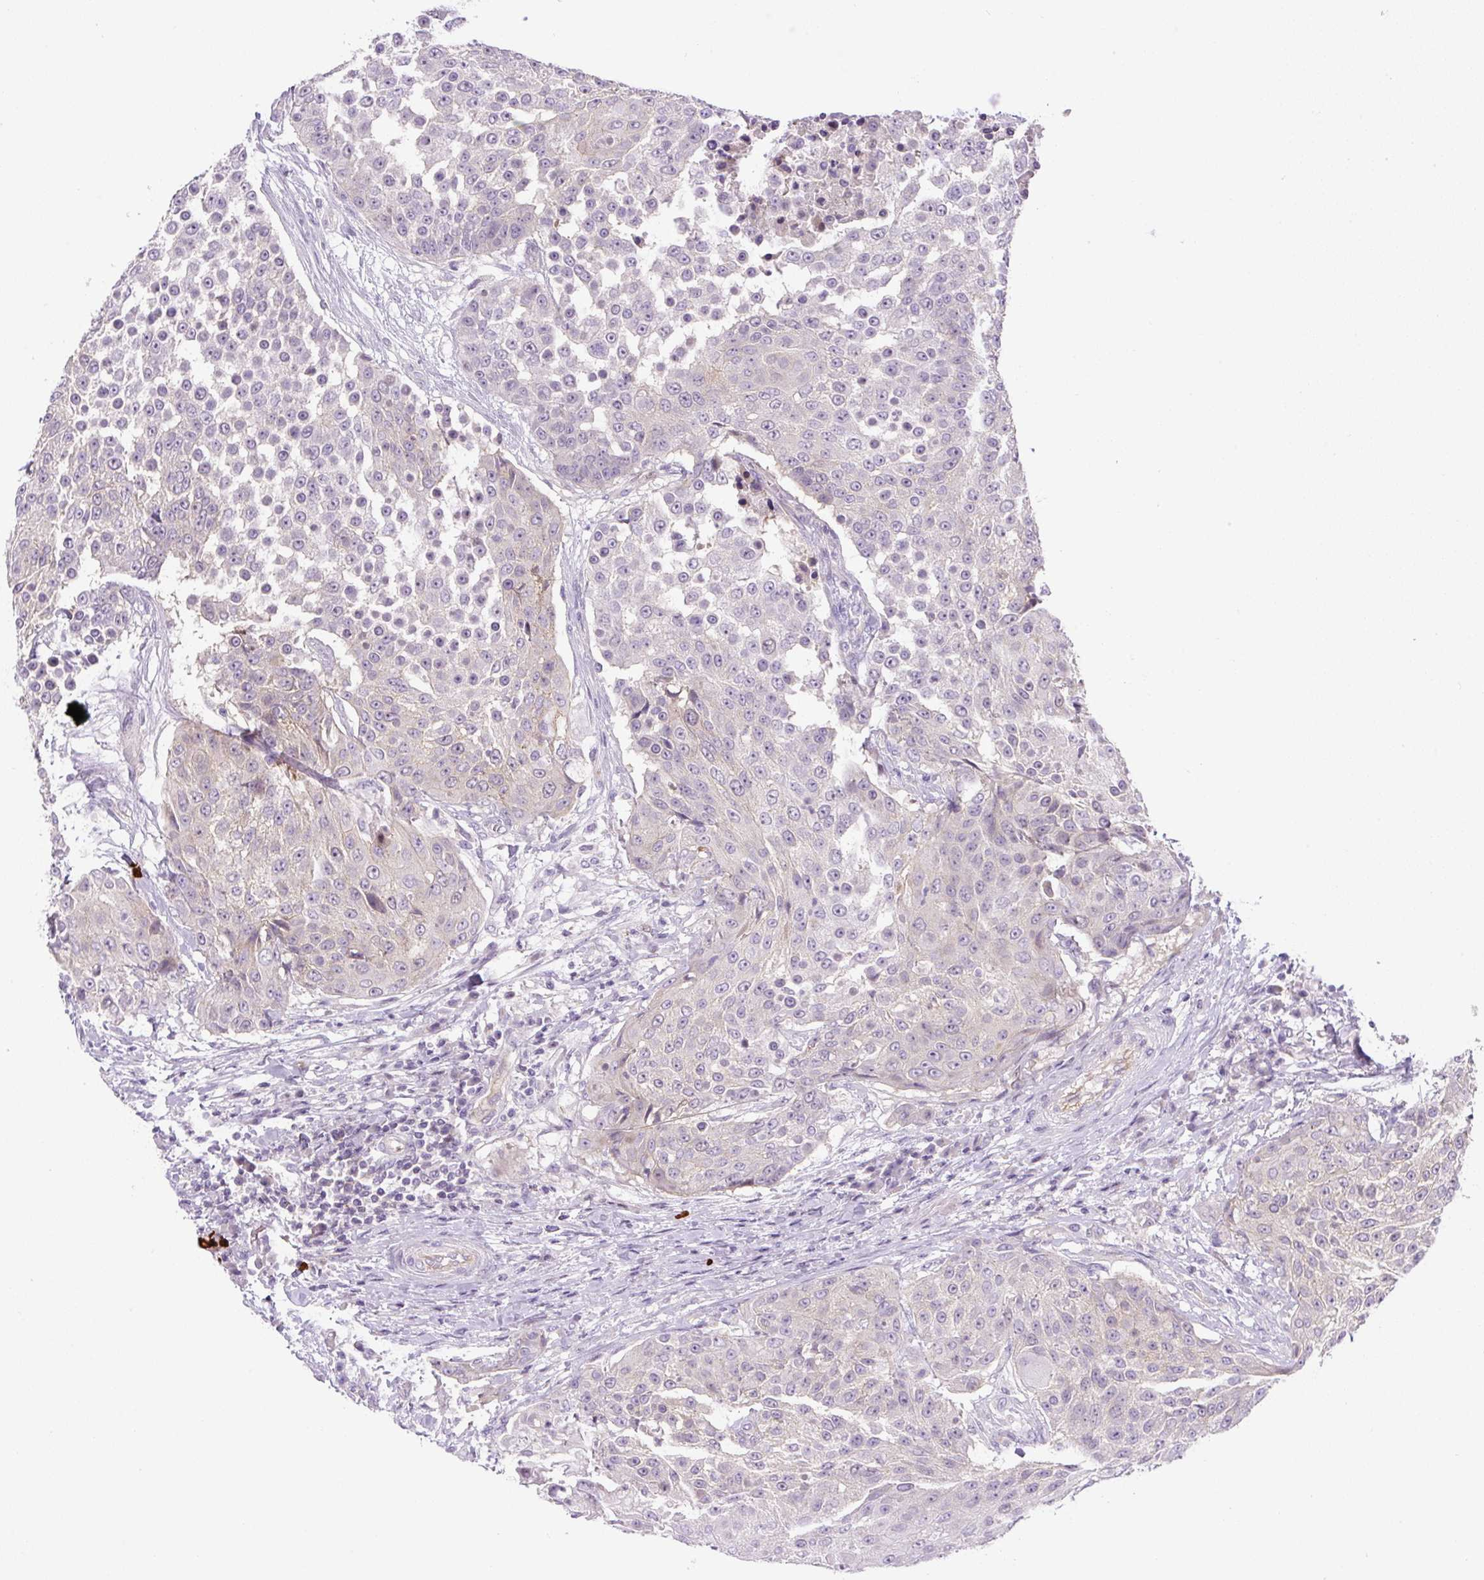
{"staining": {"intensity": "weak", "quantity": "<25%", "location": "cytoplasmic/membranous"}, "tissue": "urothelial cancer", "cell_type": "Tumor cells", "image_type": "cancer", "snomed": [{"axis": "morphology", "description": "Urothelial carcinoma, High grade"}, {"axis": "topography", "description": "Urinary bladder"}], "caption": "High-grade urothelial carcinoma stained for a protein using IHC exhibits no positivity tumor cells.", "gene": "ADAMTS19", "patient": {"sex": "female", "age": 63}}